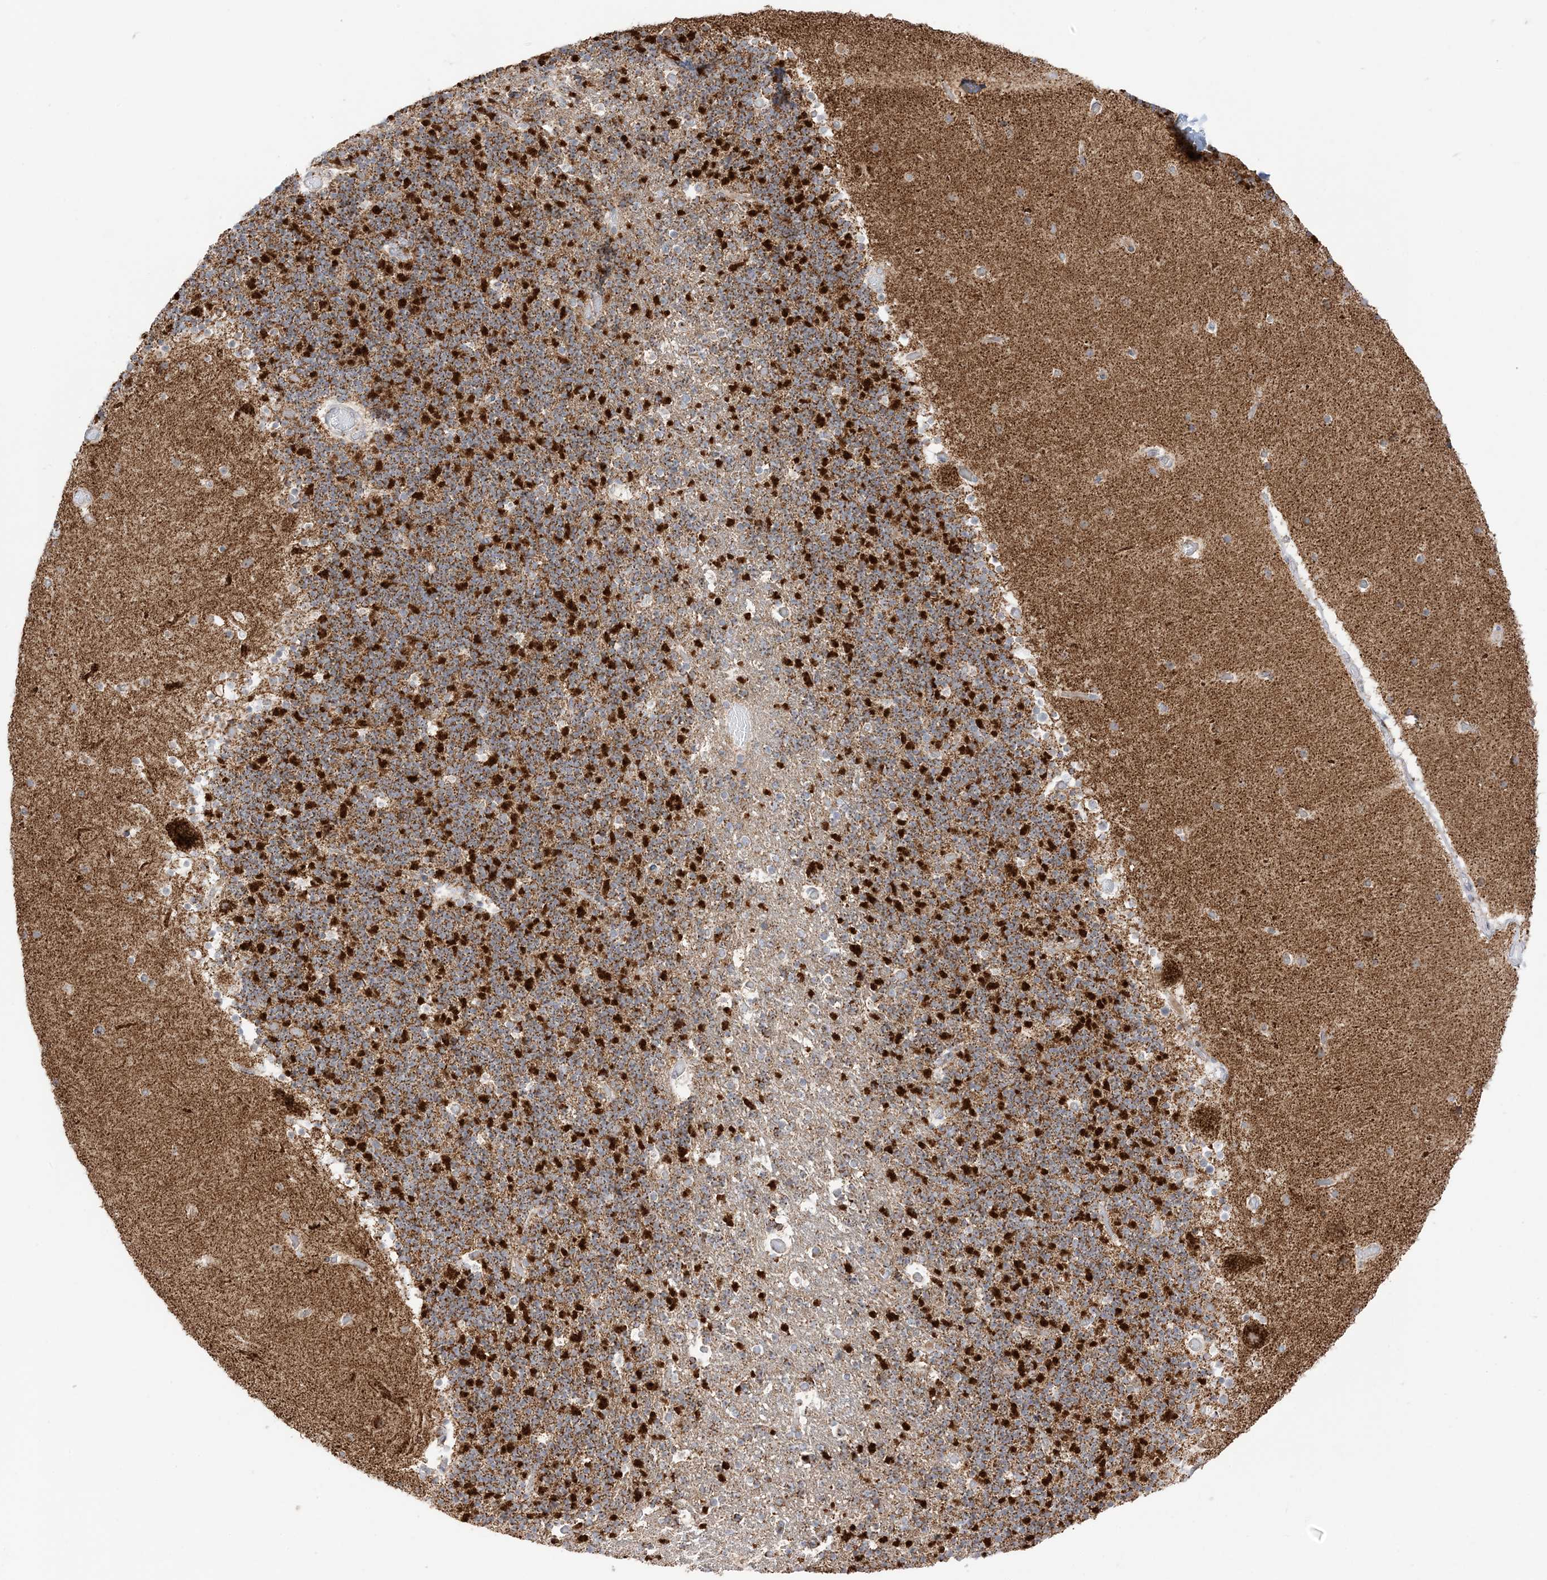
{"staining": {"intensity": "strong", "quantity": "25%-75%", "location": "cytoplasmic/membranous"}, "tissue": "cerebellum", "cell_type": "Cells in granular layer", "image_type": "normal", "snomed": [{"axis": "morphology", "description": "Normal tissue, NOS"}, {"axis": "topography", "description": "Cerebellum"}], "caption": "The image exhibits staining of unremarkable cerebellum, revealing strong cytoplasmic/membranous protein staining (brown color) within cells in granular layer. The staining is performed using DAB brown chromogen to label protein expression. The nuclei are counter-stained blue using hematoxylin.", "gene": "SLC25A12", "patient": {"sex": "male", "age": 57}}